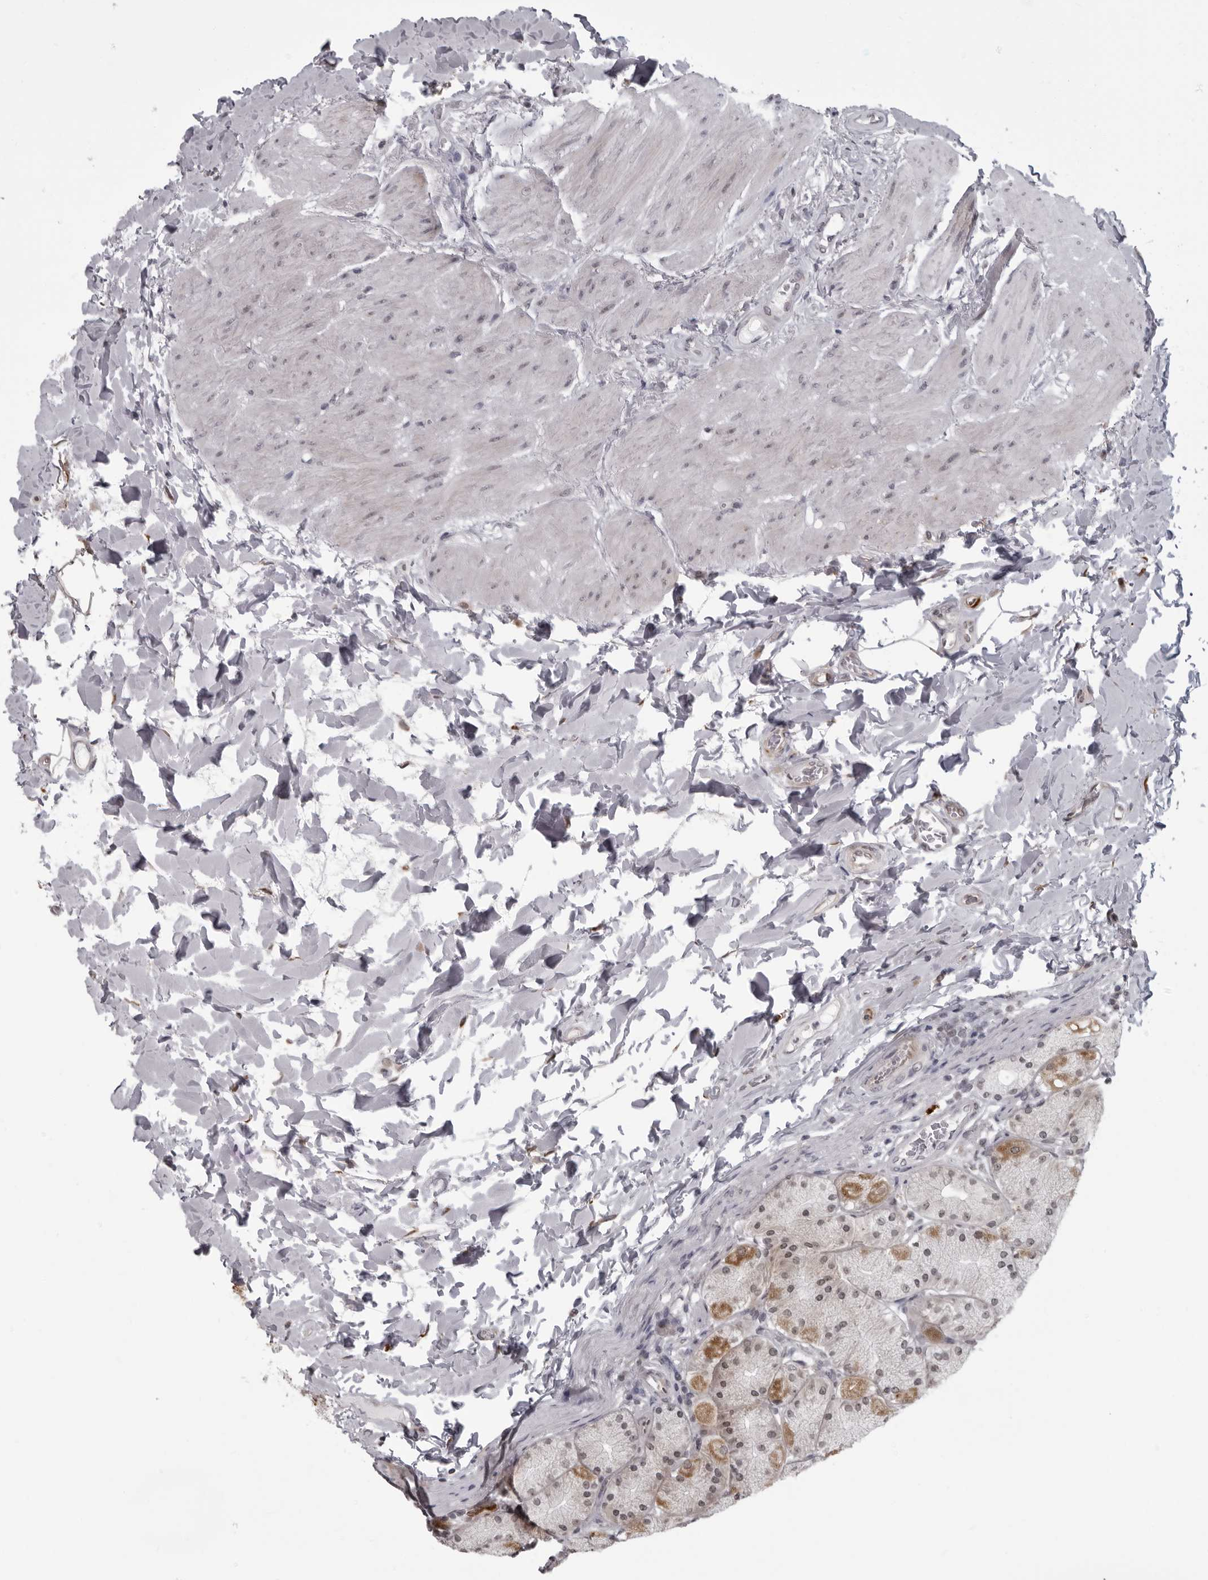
{"staining": {"intensity": "moderate", "quantity": ">75%", "location": "cytoplasmic/membranous"}, "tissue": "stomach", "cell_type": "Glandular cells", "image_type": "normal", "snomed": [{"axis": "morphology", "description": "Normal tissue, NOS"}, {"axis": "topography", "description": "Stomach, upper"}], "caption": "Moderate cytoplasmic/membranous staining is seen in approximately >75% of glandular cells in benign stomach.", "gene": "RTCA", "patient": {"sex": "female", "age": 56}}